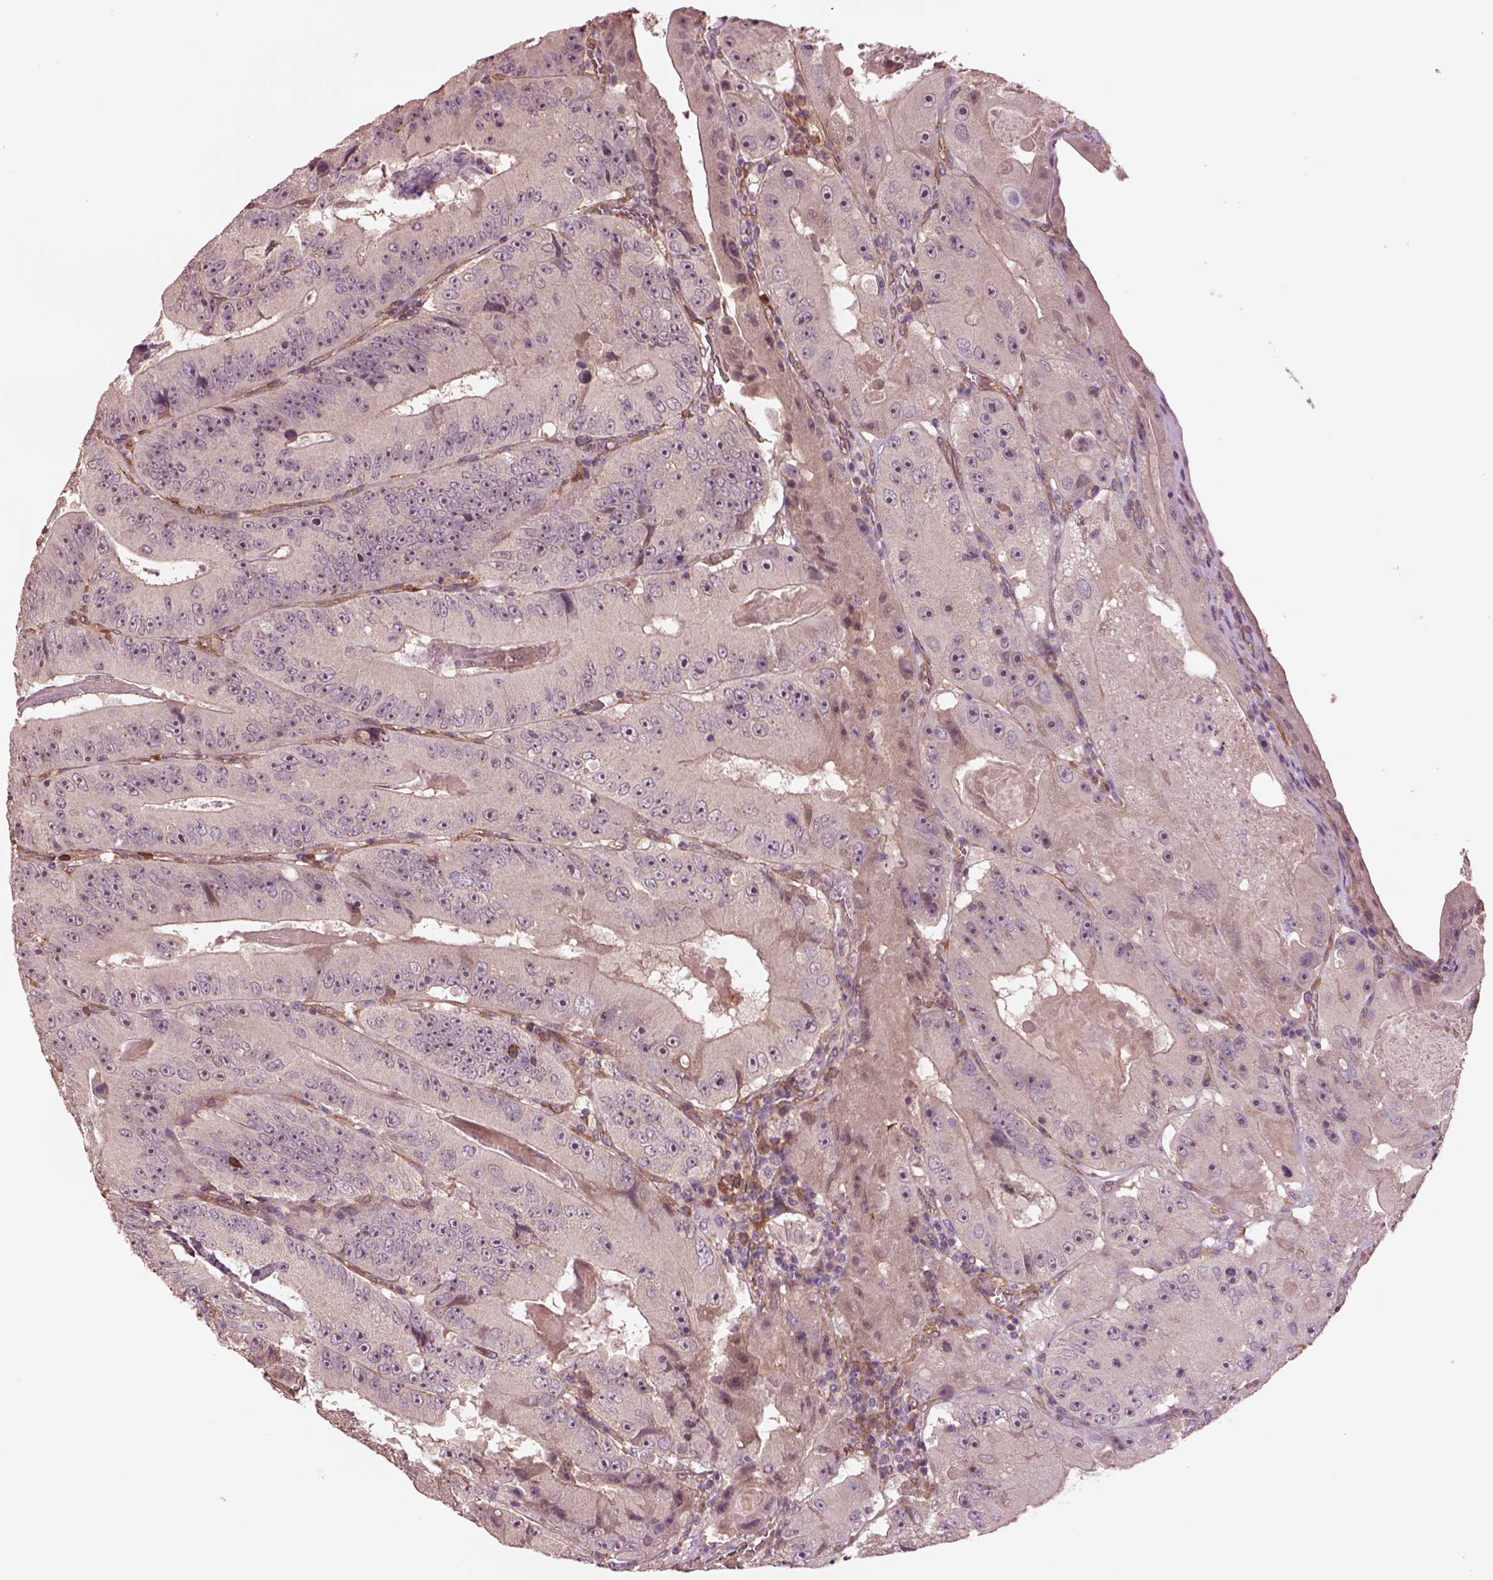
{"staining": {"intensity": "negative", "quantity": "none", "location": "none"}, "tissue": "colorectal cancer", "cell_type": "Tumor cells", "image_type": "cancer", "snomed": [{"axis": "morphology", "description": "Adenocarcinoma, NOS"}, {"axis": "topography", "description": "Colon"}], "caption": "DAB (3,3'-diaminobenzidine) immunohistochemical staining of adenocarcinoma (colorectal) shows no significant expression in tumor cells.", "gene": "HTR1B", "patient": {"sex": "female", "age": 86}}